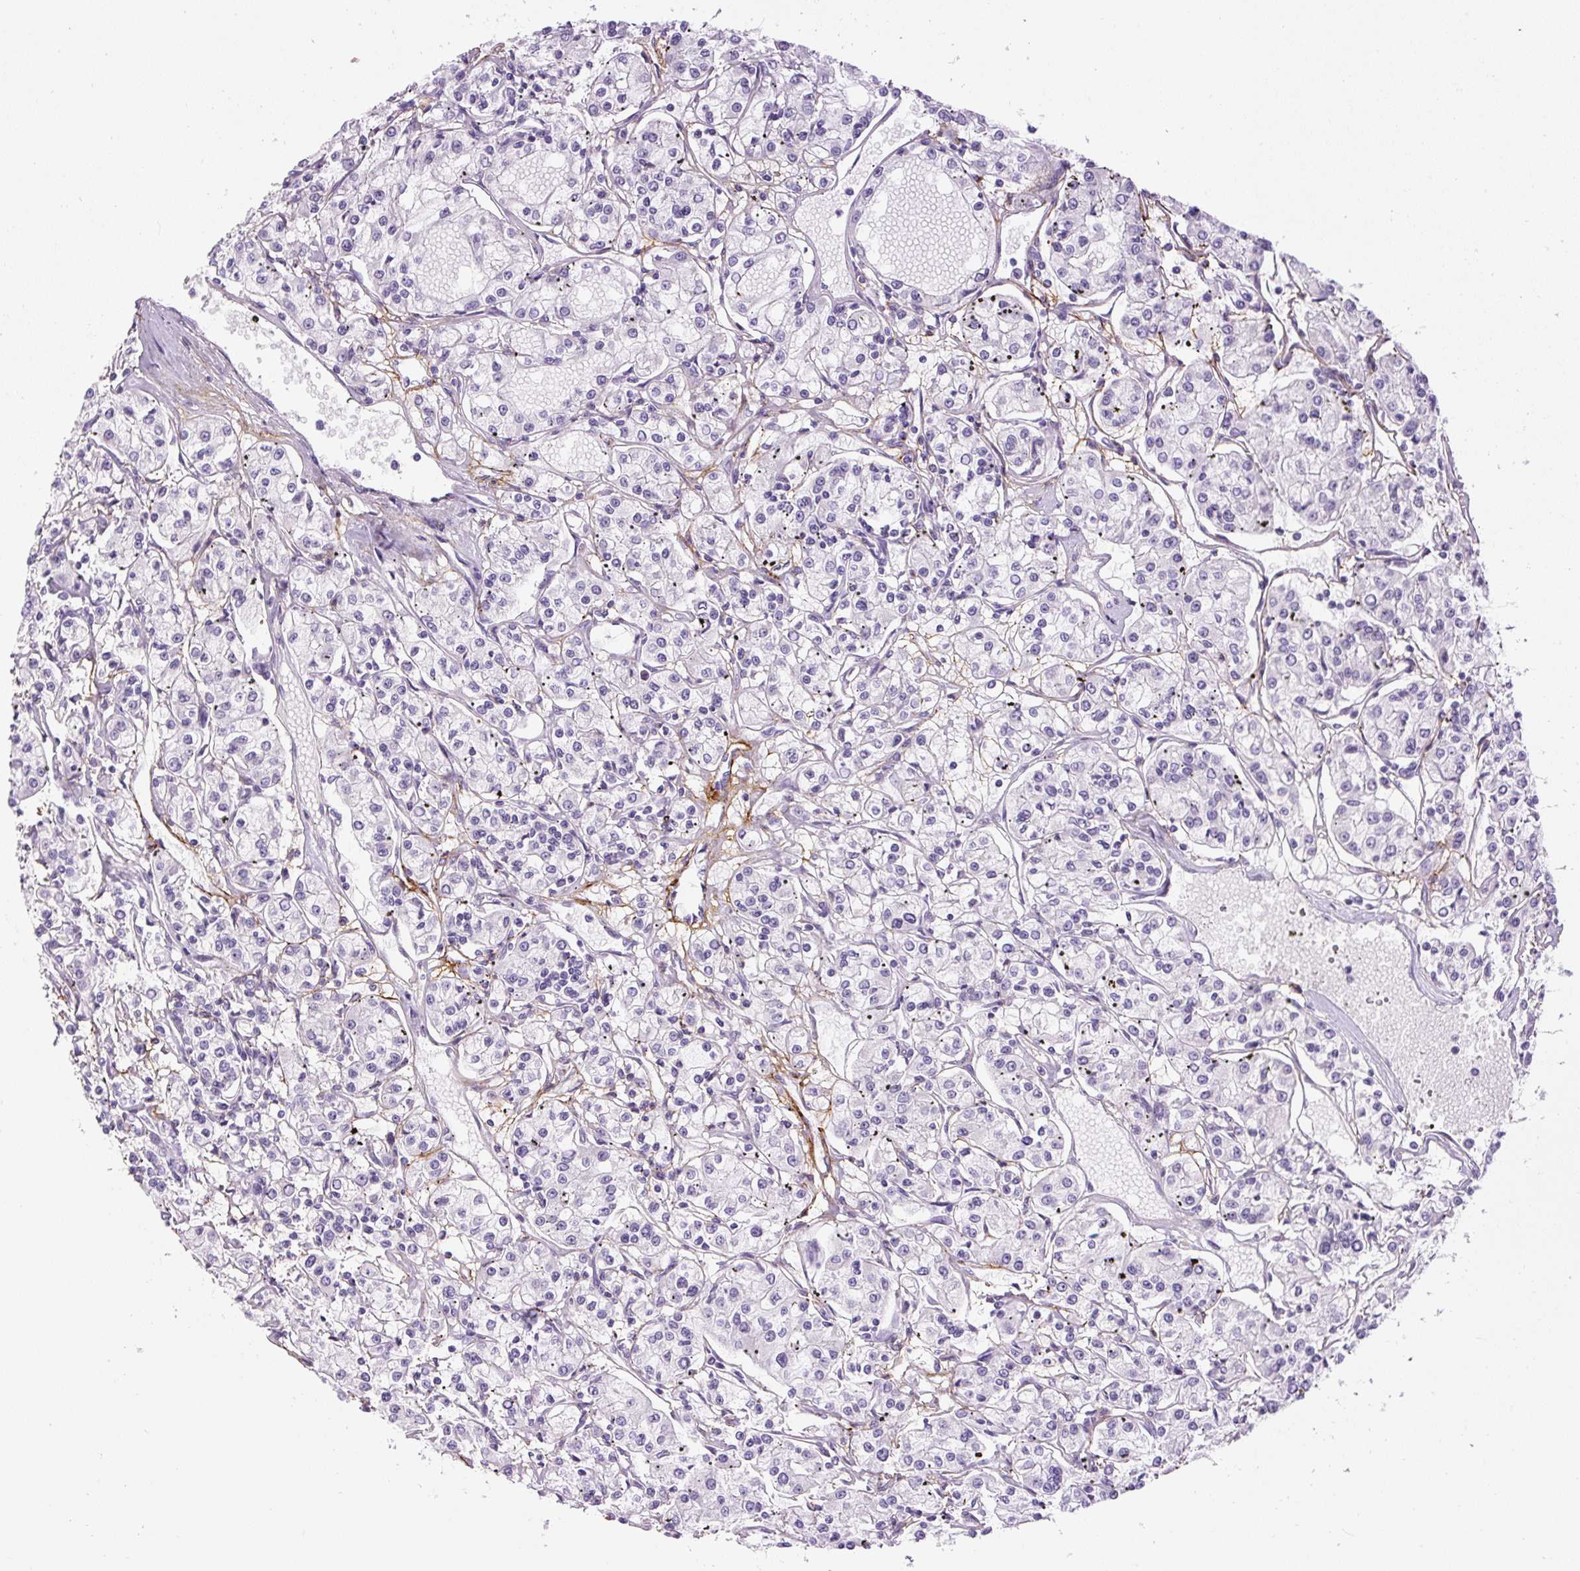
{"staining": {"intensity": "negative", "quantity": "none", "location": "none"}, "tissue": "renal cancer", "cell_type": "Tumor cells", "image_type": "cancer", "snomed": [{"axis": "morphology", "description": "Adenocarcinoma, NOS"}, {"axis": "topography", "description": "Kidney"}], "caption": "Tumor cells show no significant protein staining in renal cancer. (Stains: DAB IHC with hematoxylin counter stain, Microscopy: brightfield microscopy at high magnification).", "gene": "FBN1", "patient": {"sex": "female", "age": 59}}